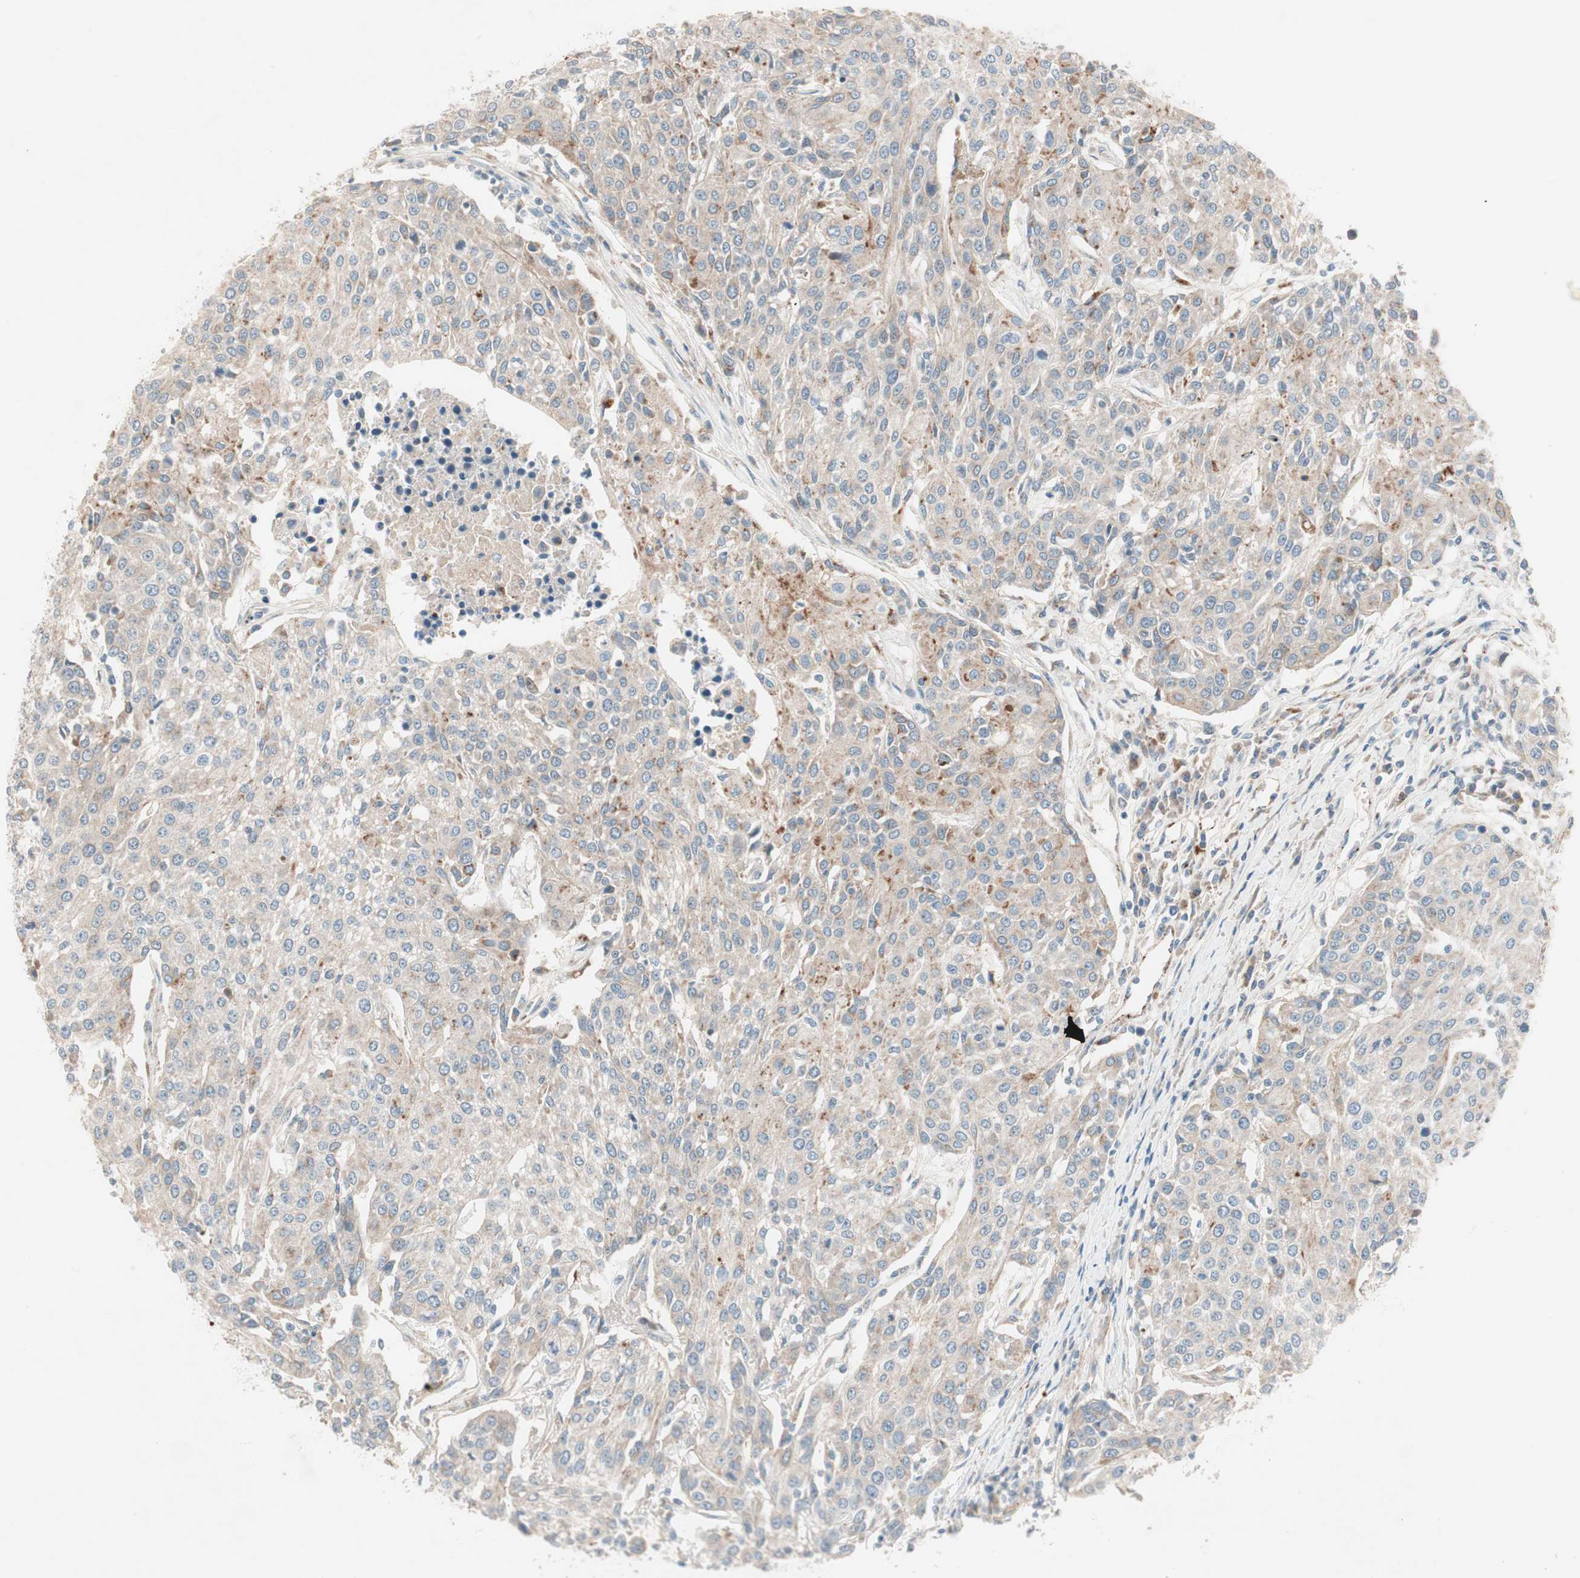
{"staining": {"intensity": "weak", "quantity": ">75%", "location": "cytoplasmic/membranous"}, "tissue": "urothelial cancer", "cell_type": "Tumor cells", "image_type": "cancer", "snomed": [{"axis": "morphology", "description": "Urothelial carcinoma, High grade"}, {"axis": "topography", "description": "Urinary bladder"}], "caption": "Human urothelial cancer stained with a protein marker shows weak staining in tumor cells.", "gene": "FGFR4", "patient": {"sex": "female", "age": 85}}